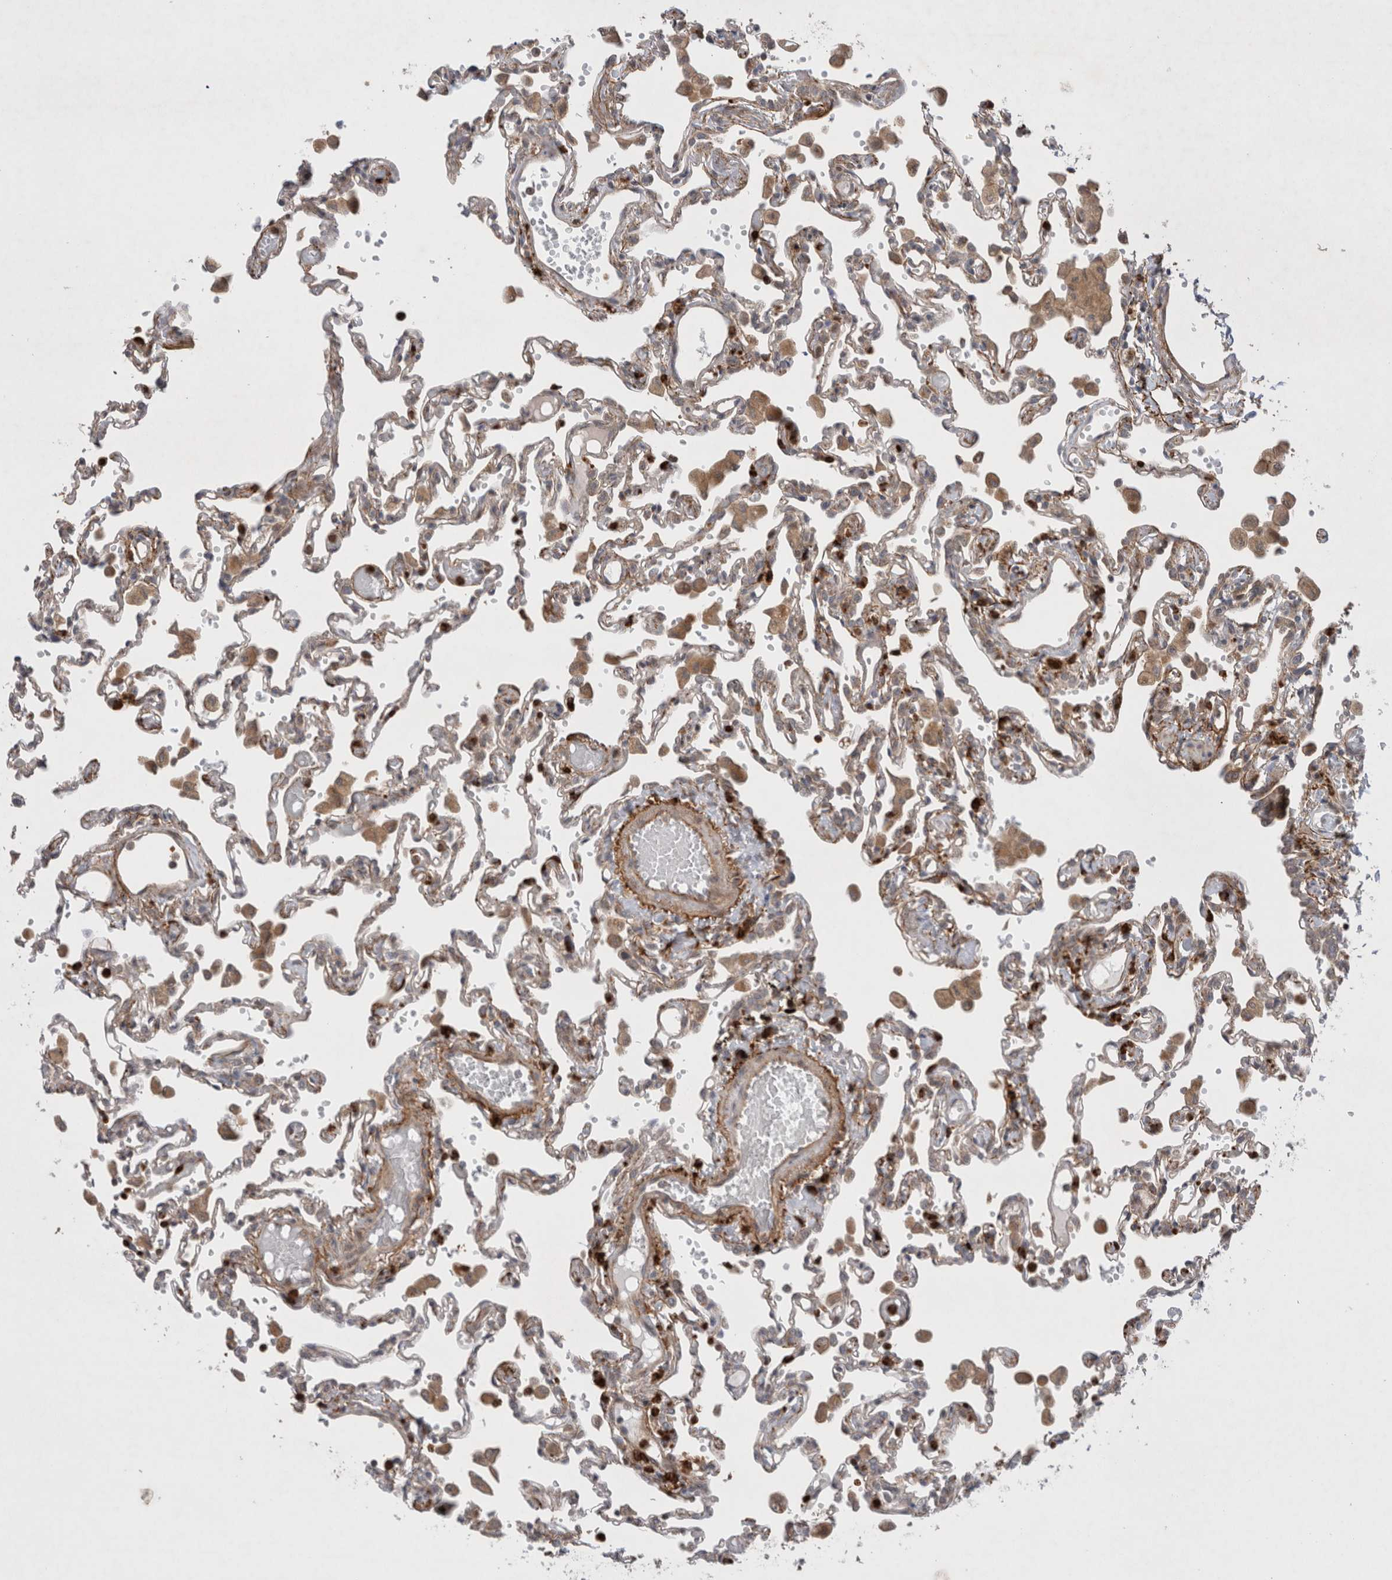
{"staining": {"intensity": "weak", "quantity": "<25%", "location": "cytoplasmic/membranous"}, "tissue": "lung", "cell_type": "Alveolar cells", "image_type": "normal", "snomed": [{"axis": "morphology", "description": "Normal tissue, NOS"}, {"axis": "topography", "description": "Bronchus"}, {"axis": "topography", "description": "Lung"}], "caption": "Immunohistochemistry photomicrograph of normal human lung stained for a protein (brown), which demonstrates no expression in alveolar cells. (DAB (3,3'-diaminobenzidine) immunohistochemistry (IHC) with hematoxylin counter stain).", "gene": "GSDMB", "patient": {"sex": "female", "age": 49}}